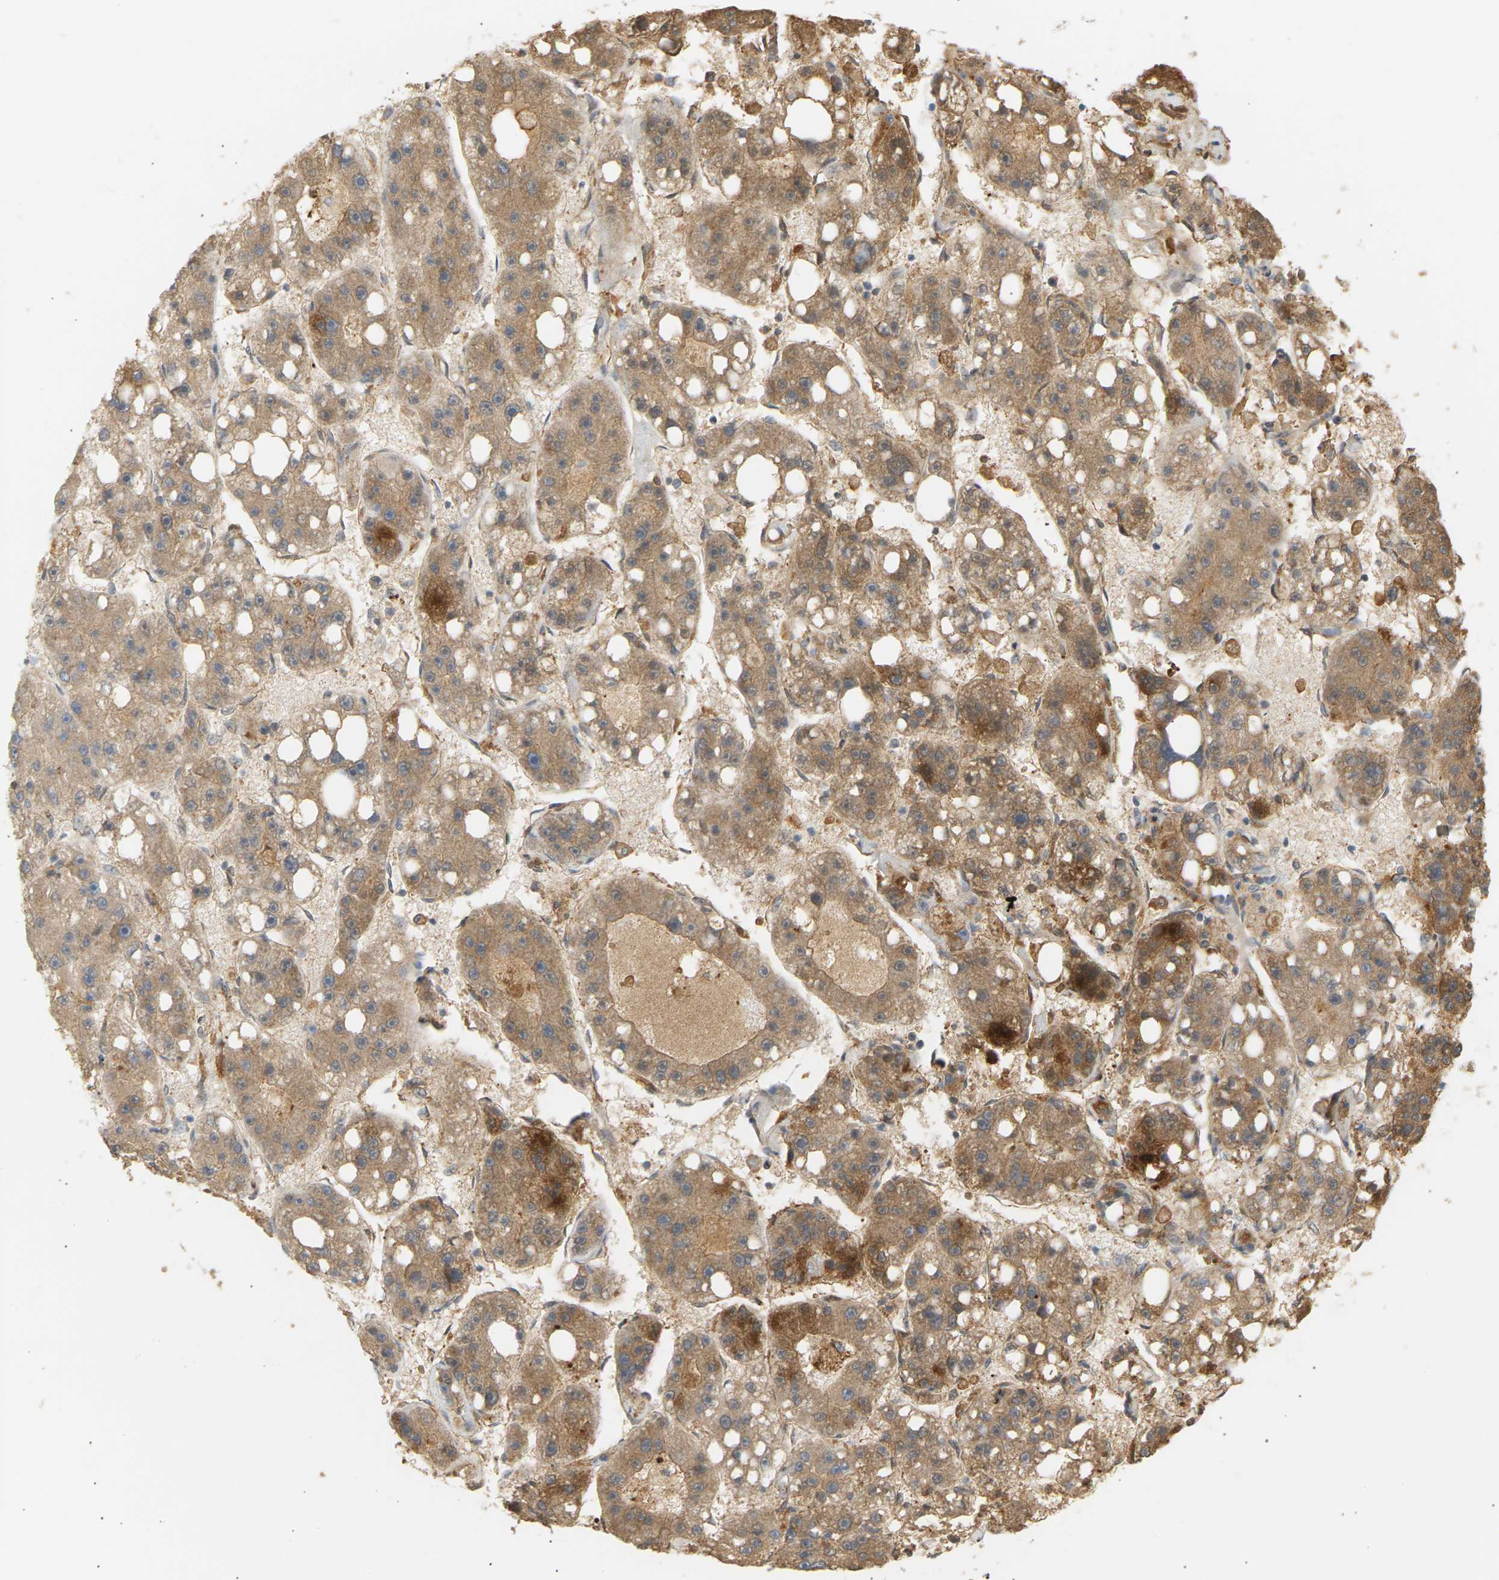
{"staining": {"intensity": "moderate", "quantity": ">75%", "location": "cytoplasmic/membranous"}, "tissue": "liver cancer", "cell_type": "Tumor cells", "image_type": "cancer", "snomed": [{"axis": "morphology", "description": "Carcinoma, Hepatocellular, NOS"}, {"axis": "topography", "description": "Liver"}], "caption": "IHC (DAB (3,3'-diaminobenzidine)) staining of human liver cancer (hepatocellular carcinoma) demonstrates moderate cytoplasmic/membranous protein expression in approximately >75% of tumor cells.", "gene": "IGLC3", "patient": {"sex": "female", "age": 61}}